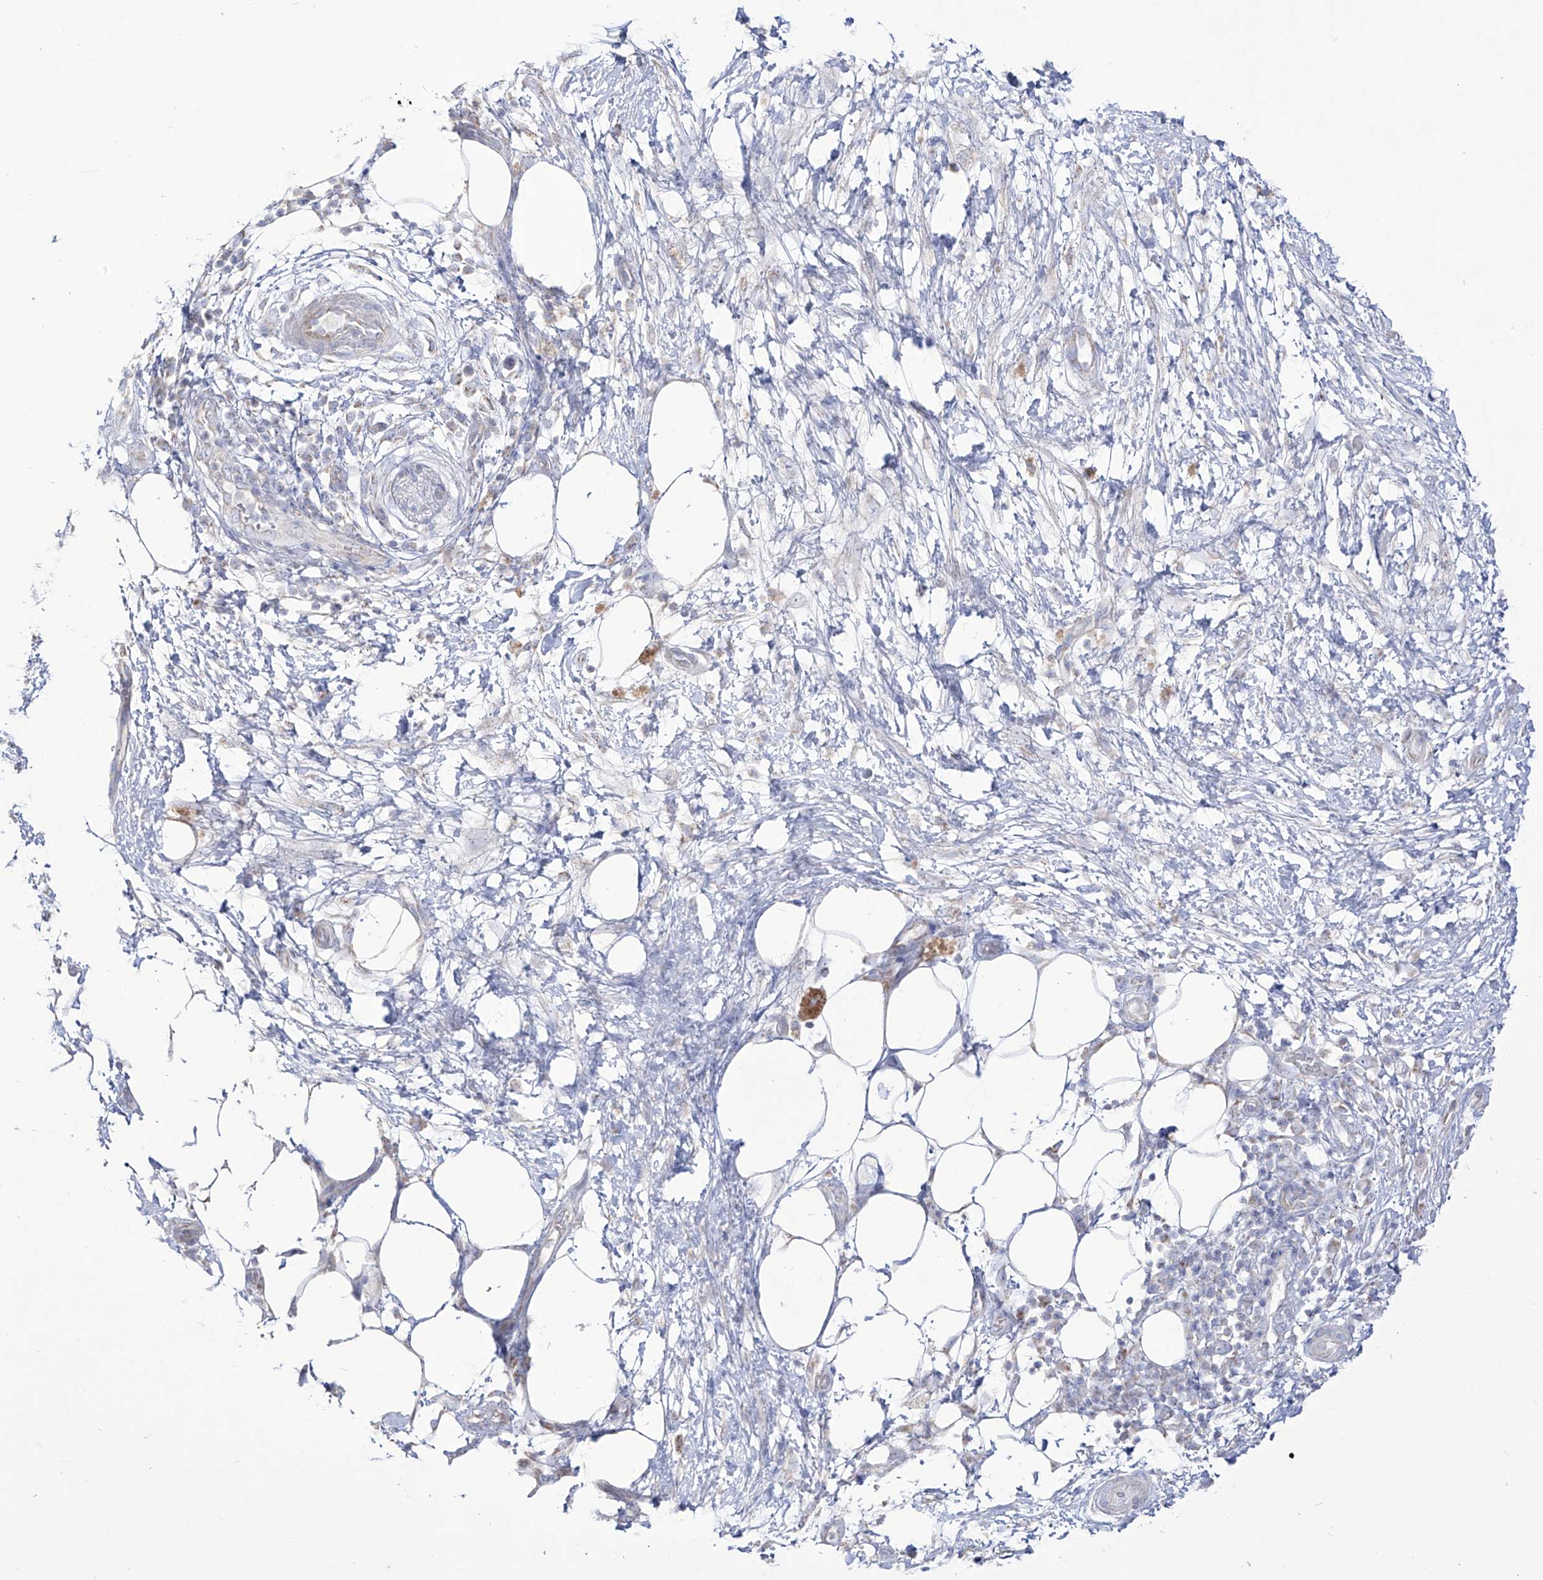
{"staining": {"intensity": "negative", "quantity": "none", "location": "none"}, "tissue": "pancreatic cancer", "cell_type": "Tumor cells", "image_type": "cancer", "snomed": [{"axis": "morphology", "description": "Adenocarcinoma, NOS"}, {"axis": "topography", "description": "Pancreas"}], "caption": "Tumor cells are negative for protein expression in human adenocarcinoma (pancreatic). (DAB IHC, high magnification).", "gene": "RCHY1", "patient": {"sex": "female", "age": 78}}